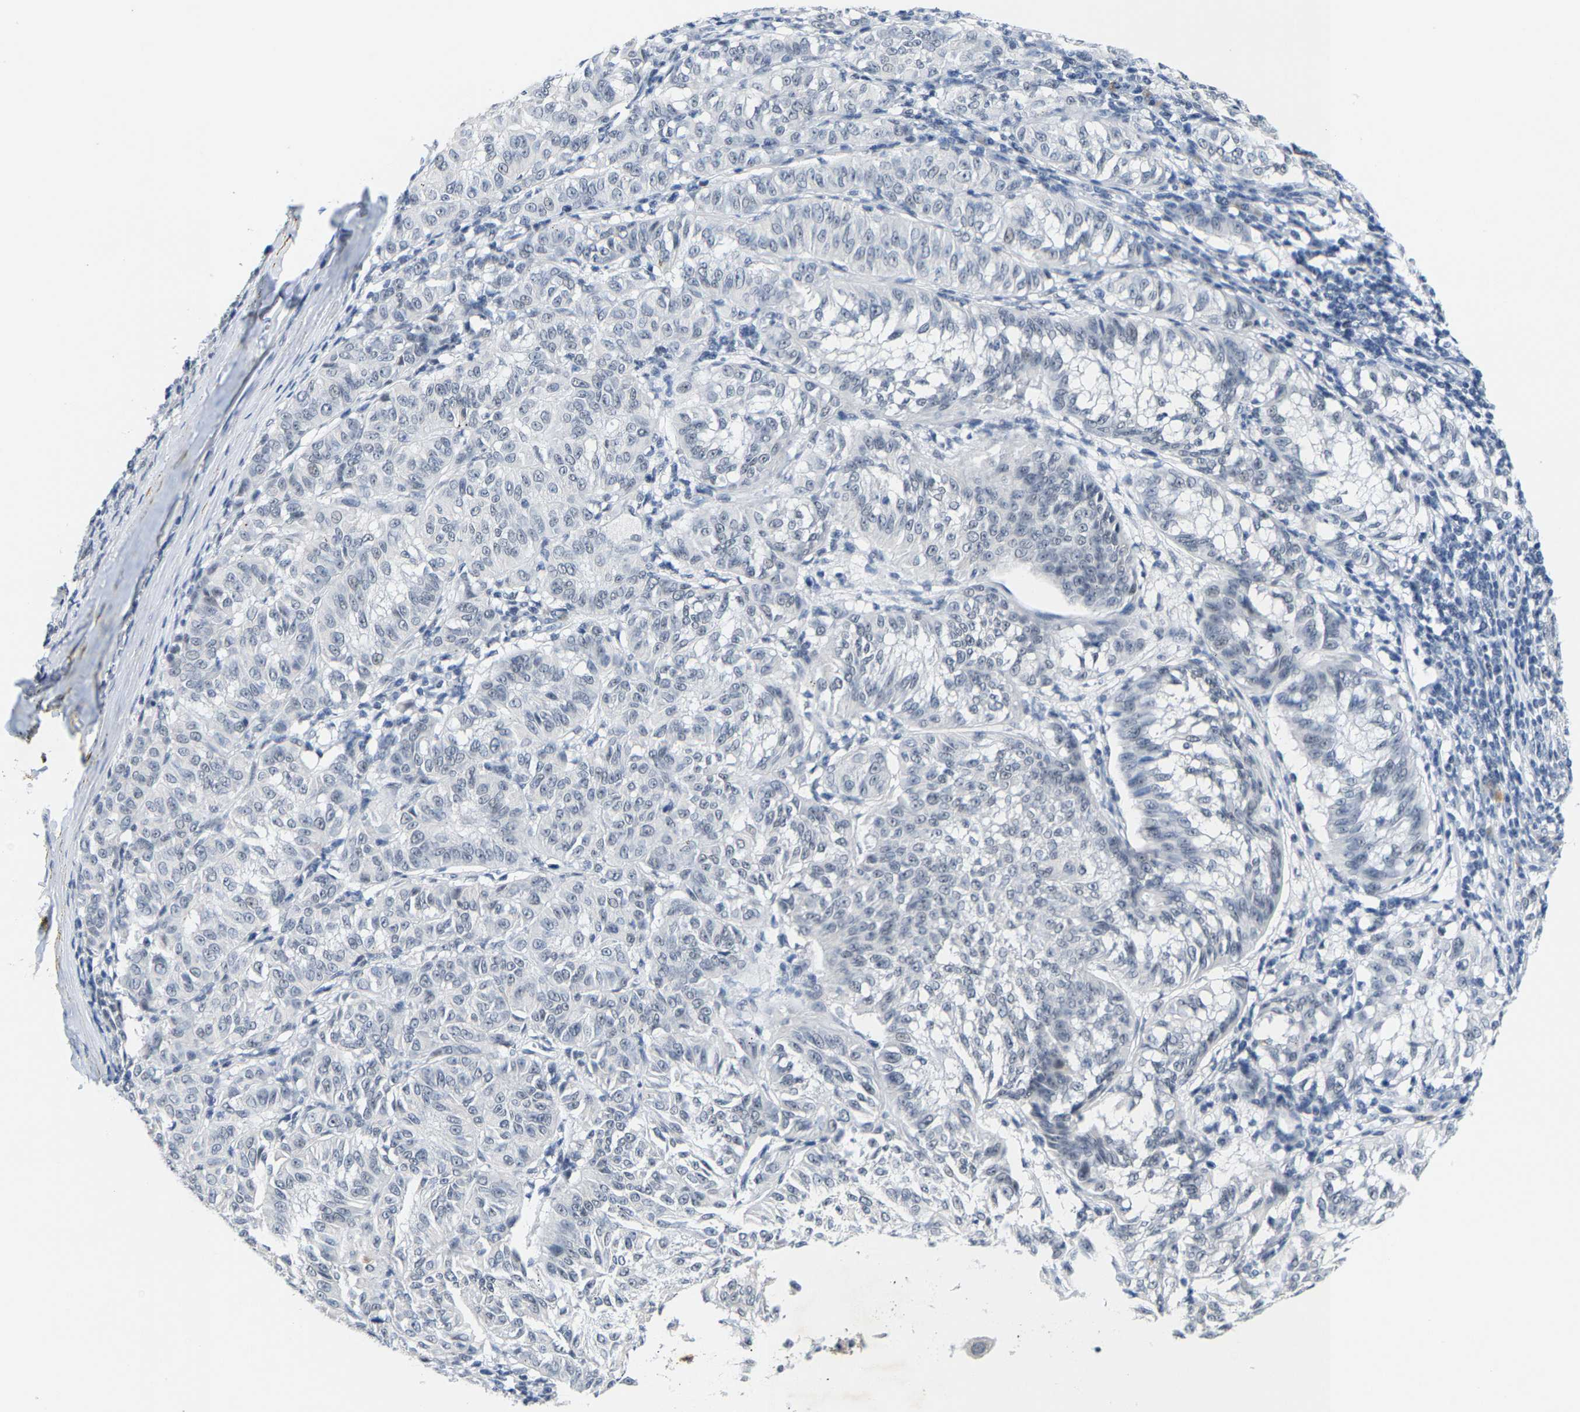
{"staining": {"intensity": "negative", "quantity": "none", "location": "none"}, "tissue": "melanoma", "cell_type": "Tumor cells", "image_type": "cancer", "snomed": [{"axis": "morphology", "description": "Malignant melanoma, NOS"}, {"axis": "topography", "description": "Skin"}], "caption": "Immunohistochemical staining of malignant melanoma reveals no significant staining in tumor cells.", "gene": "SETD1B", "patient": {"sex": "female", "age": 72}}